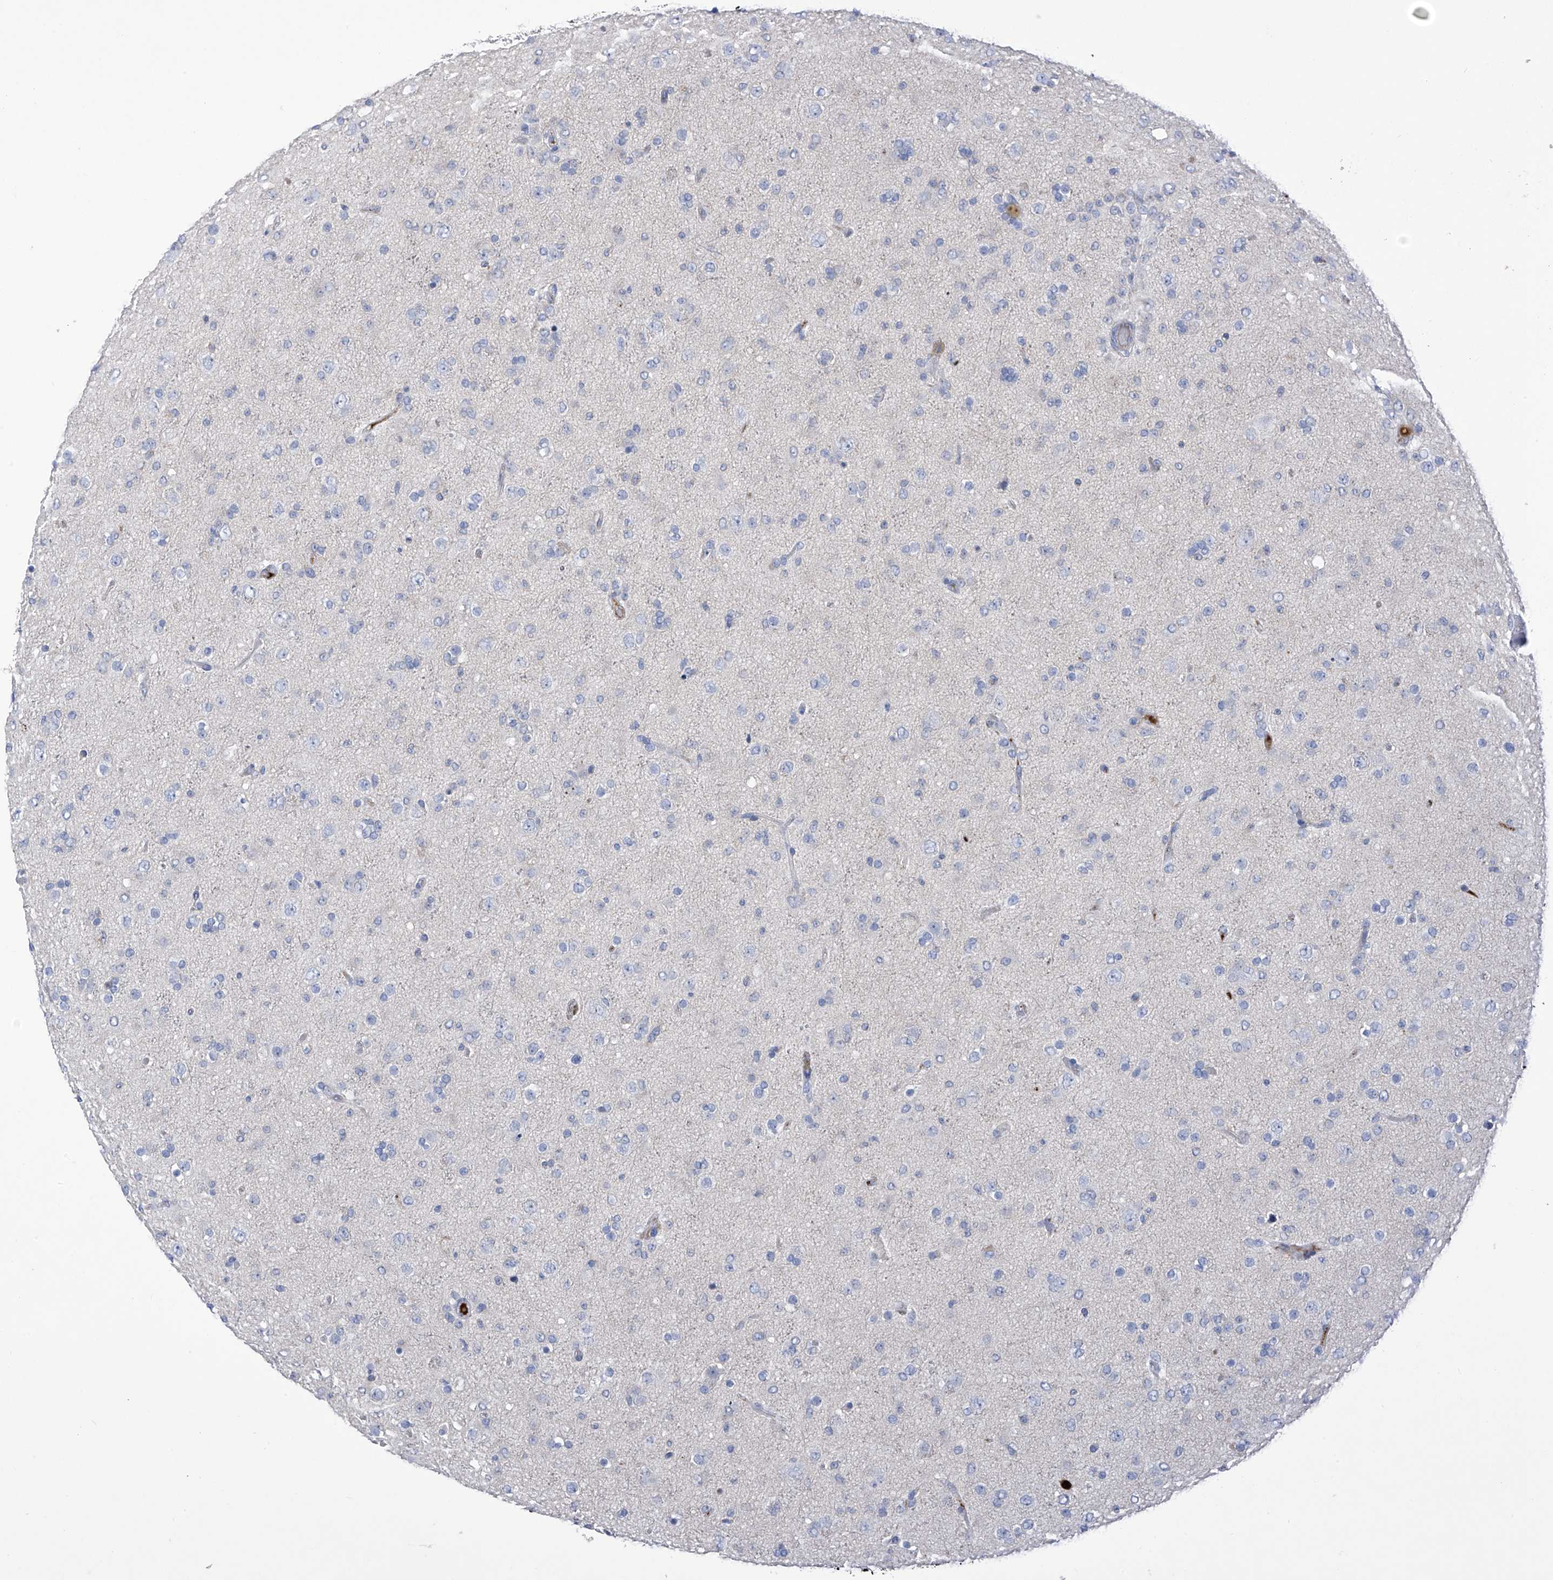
{"staining": {"intensity": "negative", "quantity": "none", "location": "none"}, "tissue": "glioma", "cell_type": "Tumor cells", "image_type": "cancer", "snomed": [{"axis": "morphology", "description": "Glioma, malignant, Low grade"}, {"axis": "topography", "description": "Brain"}], "caption": "An immunohistochemistry photomicrograph of glioma is shown. There is no staining in tumor cells of glioma. (DAB immunohistochemistry (IHC), high magnification).", "gene": "SLCO4A1", "patient": {"sex": "male", "age": 65}}